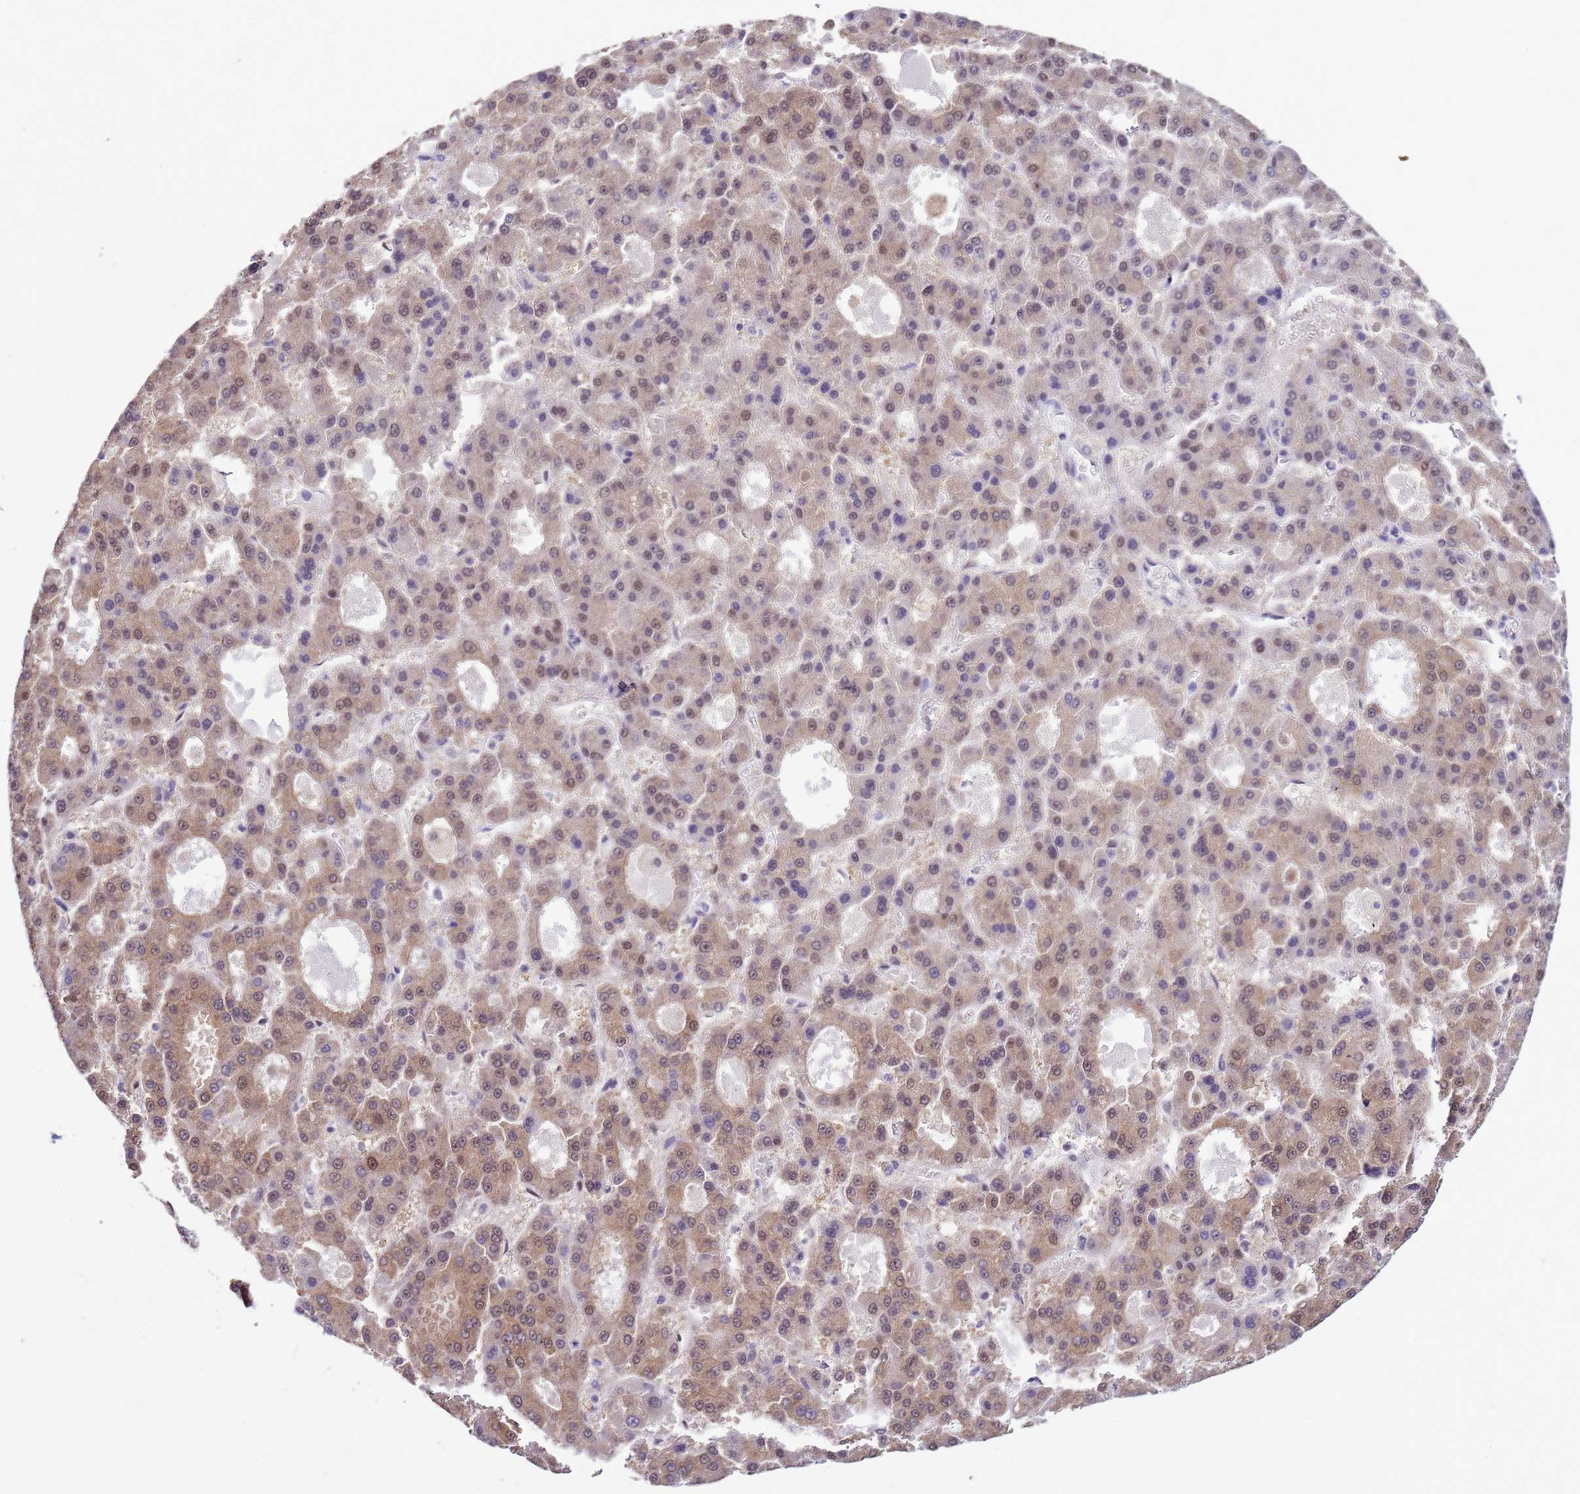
{"staining": {"intensity": "moderate", "quantity": ">75%", "location": "cytoplasmic/membranous,nuclear"}, "tissue": "liver cancer", "cell_type": "Tumor cells", "image_type": "cancer", "snomed": [{"axis": "morphology", "description": "Carcinoma, Hepatocellular, NOS"}, {"axis": "topography", "description": "Liver"}], "caption": "About >75% of tumor cells in human hepatocellular carcinoma (liver) show moderate cytoplasmic/membranous and nuclear protein staining as visualized by brown immunohistochemical staining.", "gene": "DDI2", "patient": {"sex": "male", "age": 70}}